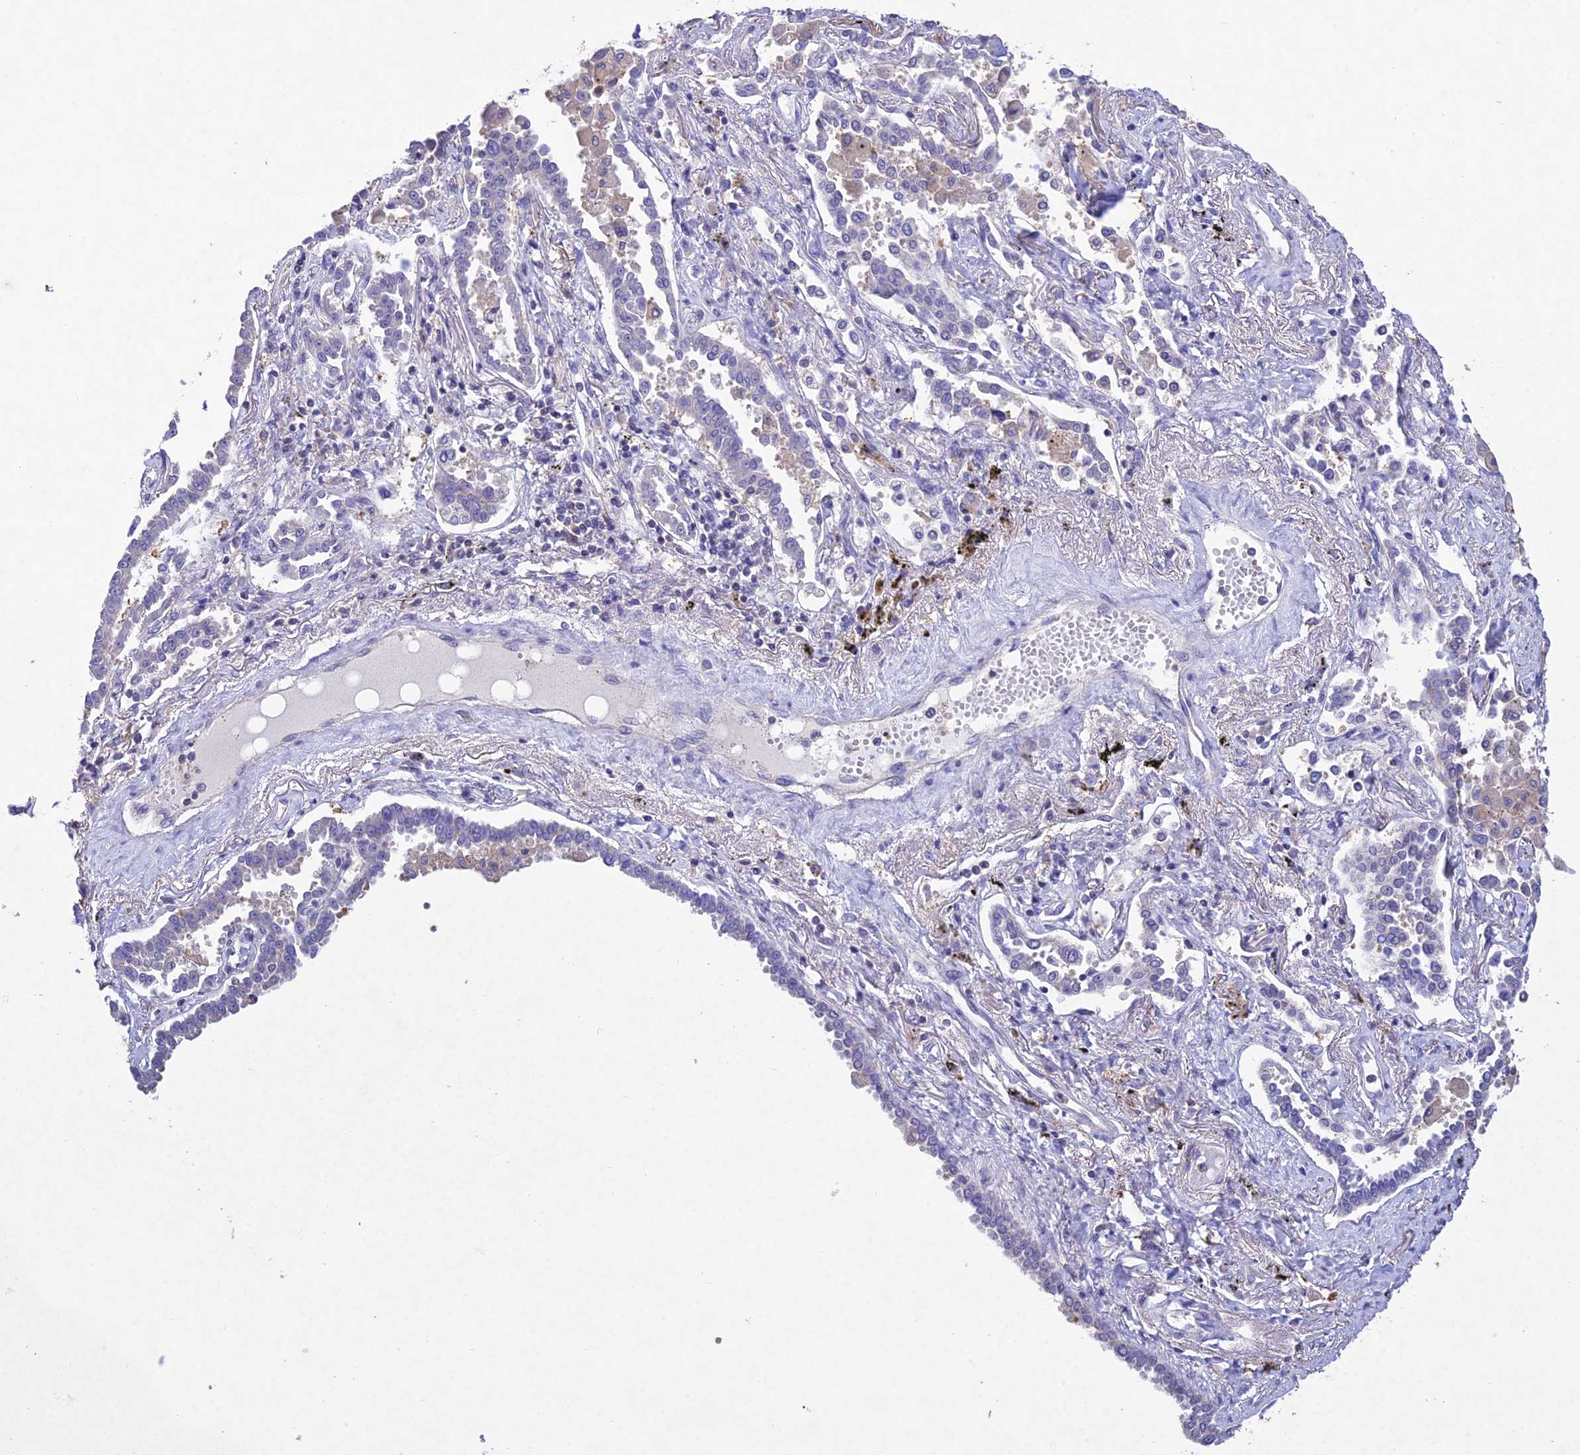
{"staining": {"intensity": "negative", "quantity": "none", "location": "none"}, "tissue": "lung cancer", "cell_type": "Tumor cells", "image_type": "cancer", "snomed": [{"axis": "morphology", "description": "Adenocarcinoma, NOS"}, {"axis": "topography", "description": "Lung"}], "caption": "Lung adenocarcinoma was stained to show a protein in brown. There is no significant expression in tumor cells.", "gene": "SNX24", "patient": {"sex": "male", "age": 67}}